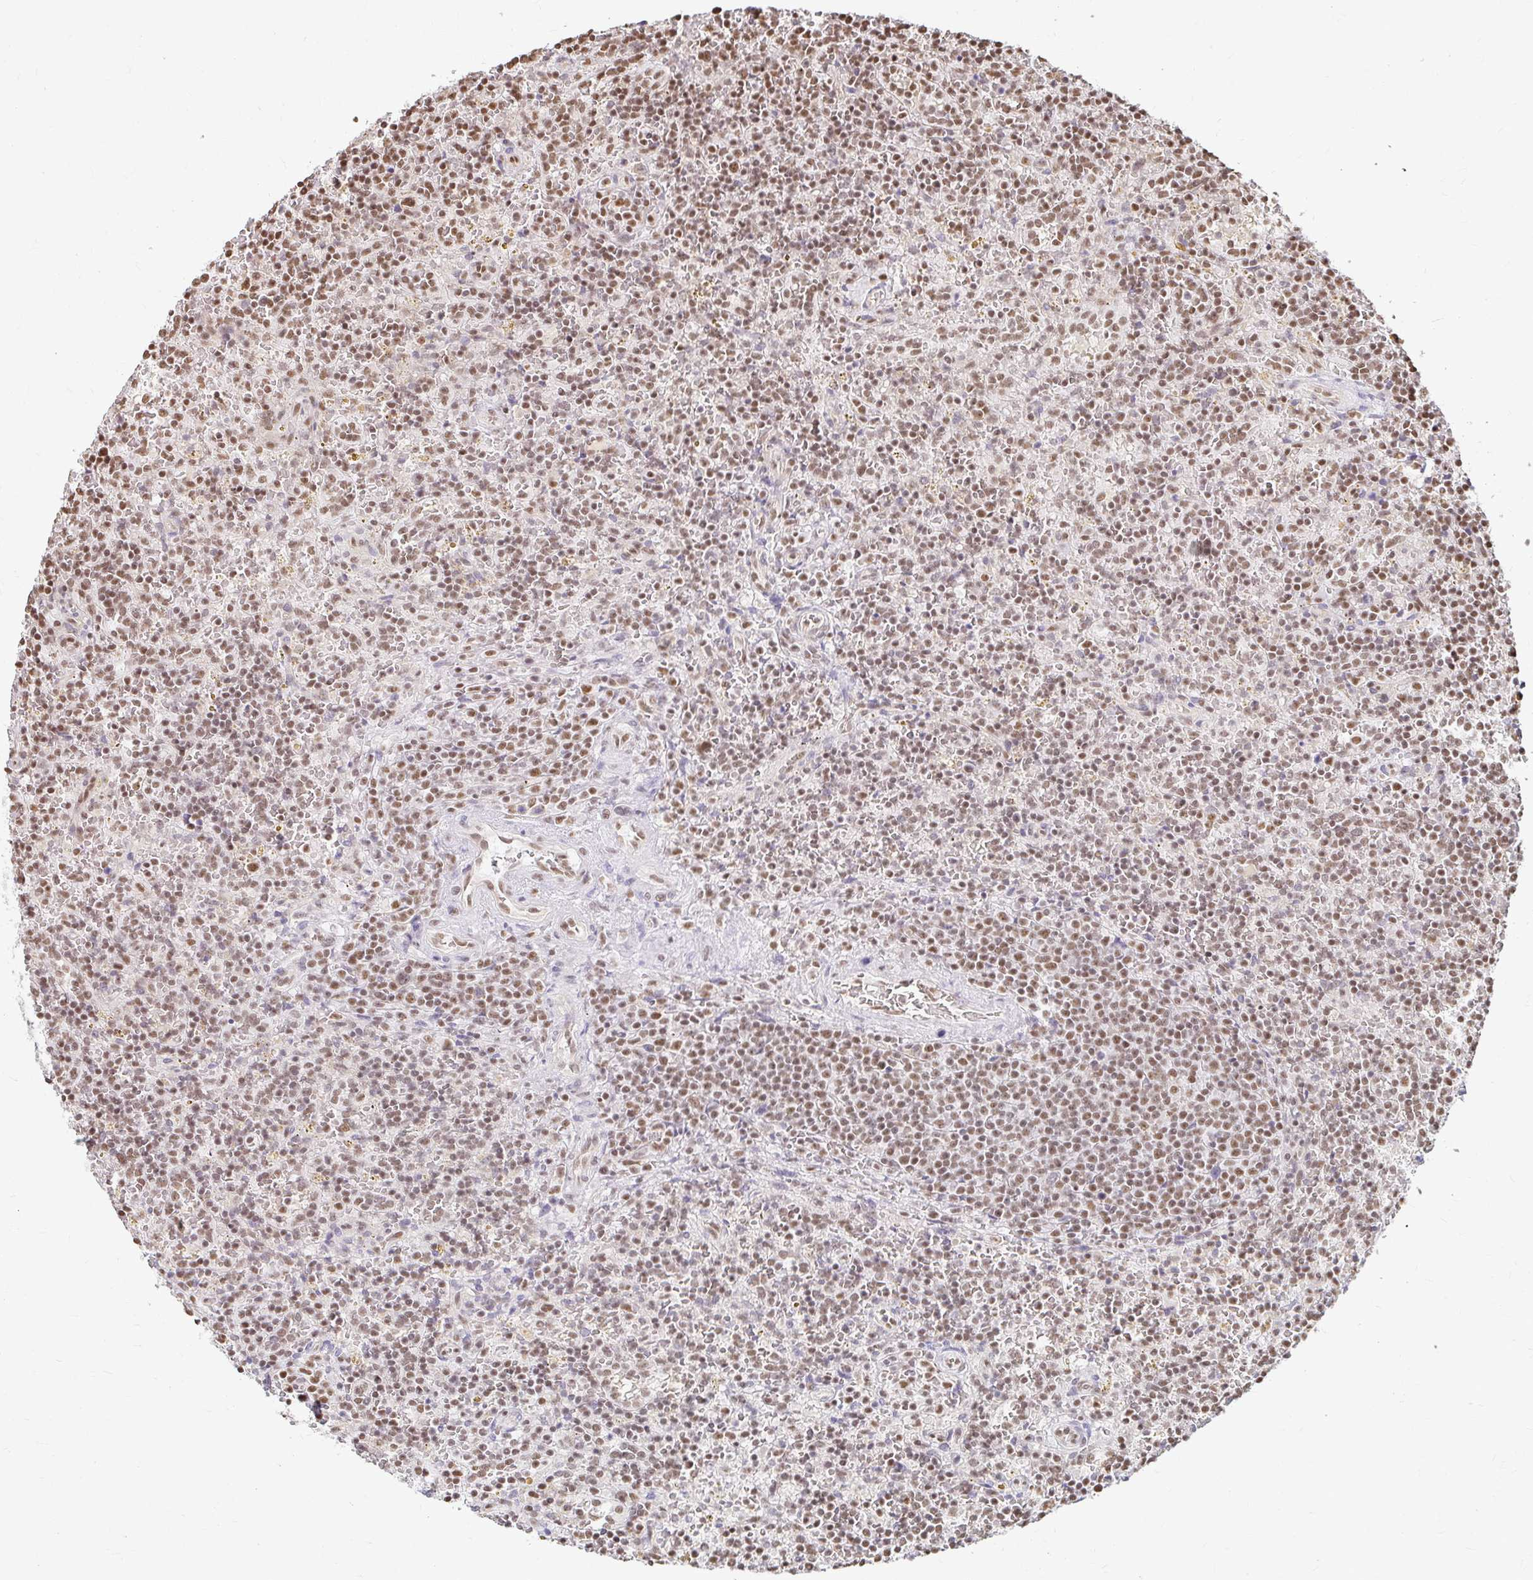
{"staining": {"intensity": "moderate", "quantity": ">75%", "location": "nuclear"}, "tissue": "lymphoma", "cell_type": "Tumor cells", "image_type": "cancer", "snomed": [{"axis": "morphology", "description": "Malignant lymphoma, non-Hodgkin's type, Low grade"}, {"axis": "topography", "description": "Spleen"}], "caption": "Immunohistochemistry of low-grade malignant lymphoma, non-Hodgkin's type displays medium levels of moderate nuclear staining in approximately >75% of tumor cells.", "gene": "HNRNPU", "patient": {"sex": "male", "age": 67}}